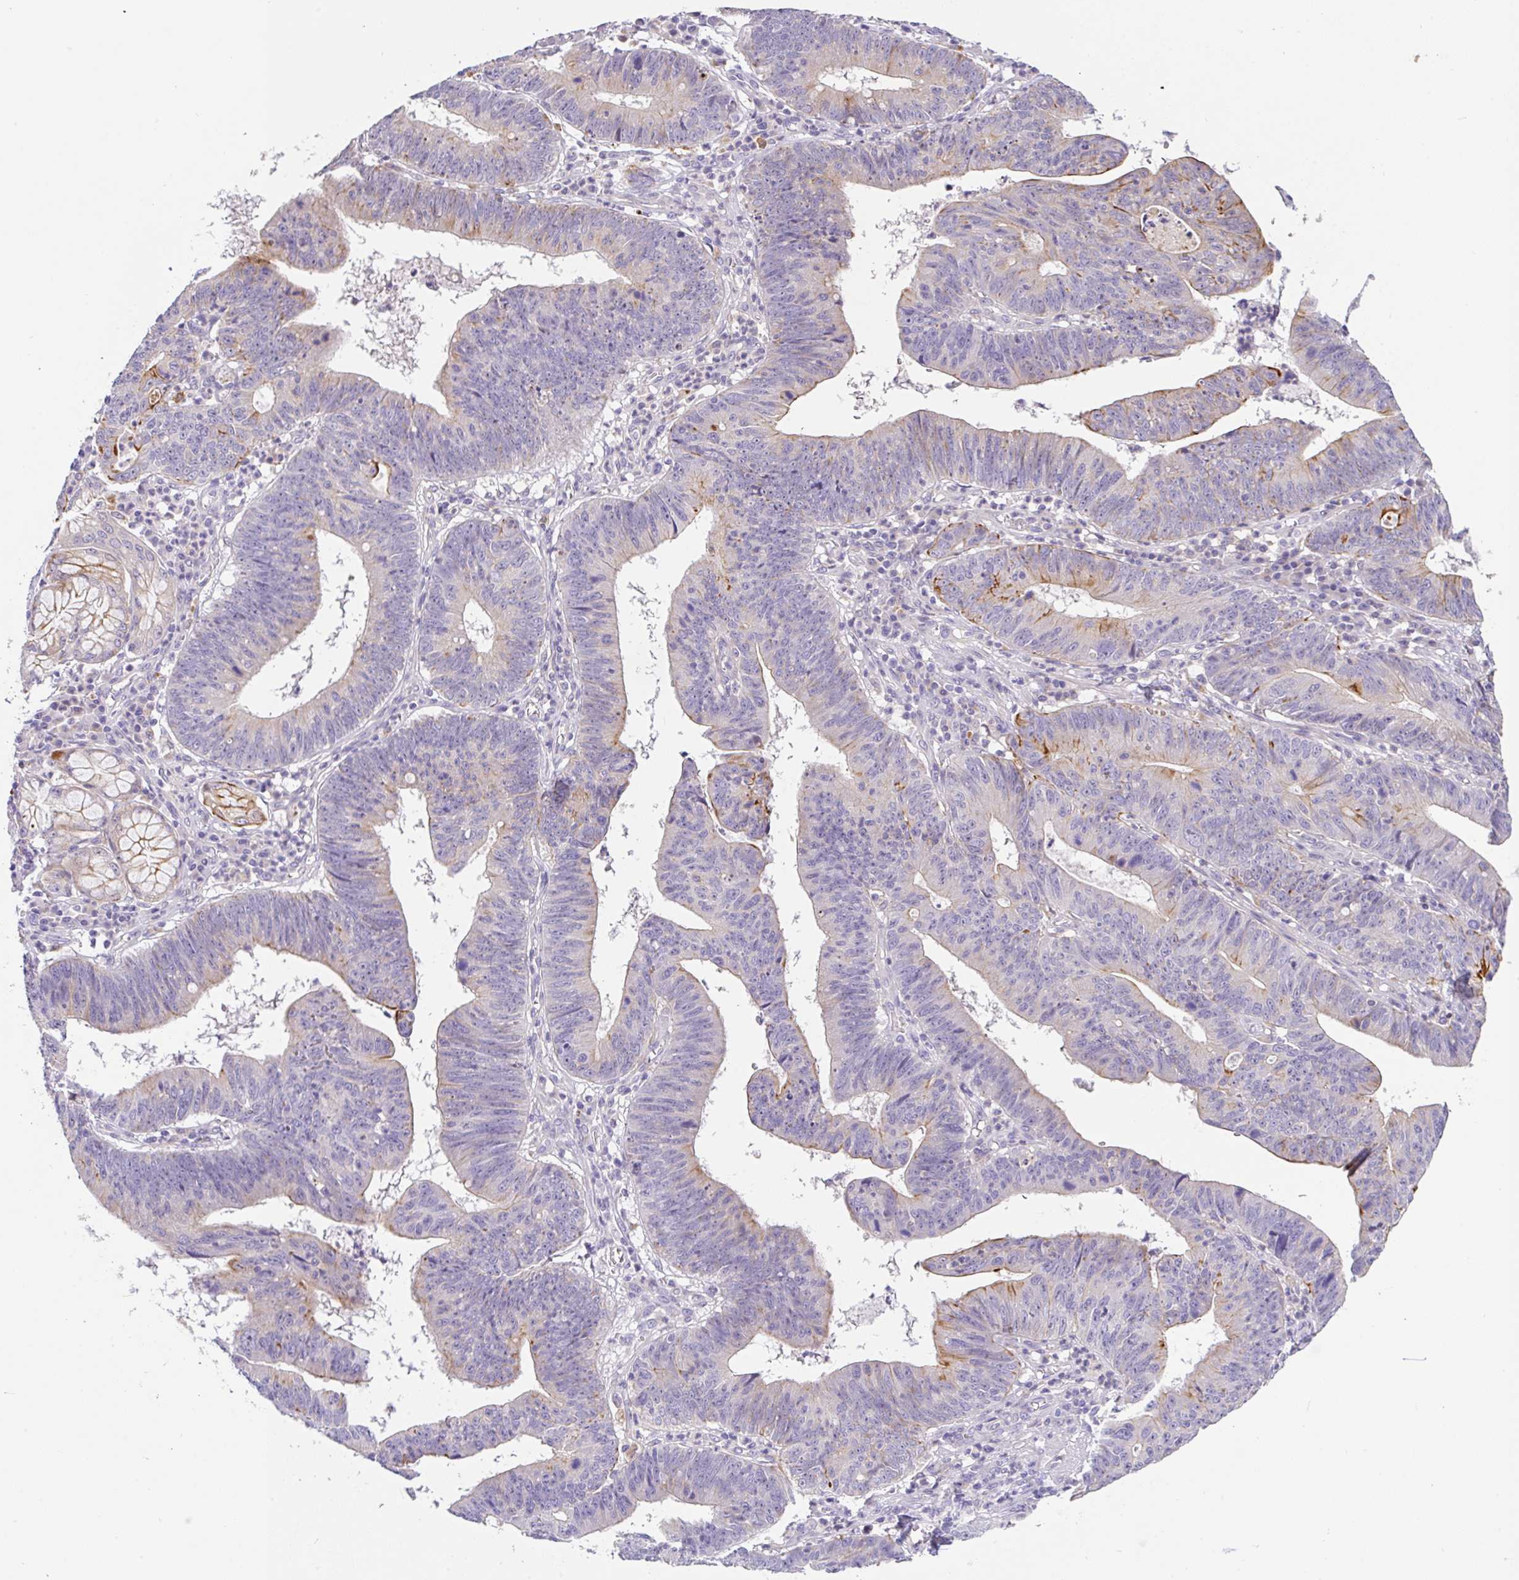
{"staining": {"intensity": "moderate", "quantity": "<25%", "location": "cytoplasmic/membranous"}, "tissue": "stomach cancer", "cell_type": "Tumor cells", "image_type": "cancer", "snomed": [{"axis": "morphology", "description": "Adenocarcinoma, NOS"}, {"axis": "topography", "description": "Stomach"}], "caption": "A brown stain labels moderate cytoplasmic/membranous positivity of a protein in human stomach adenocarcinoma tumor cells.", "gene": "EPN3", "patient": {"sex": "male", "age": 59}}